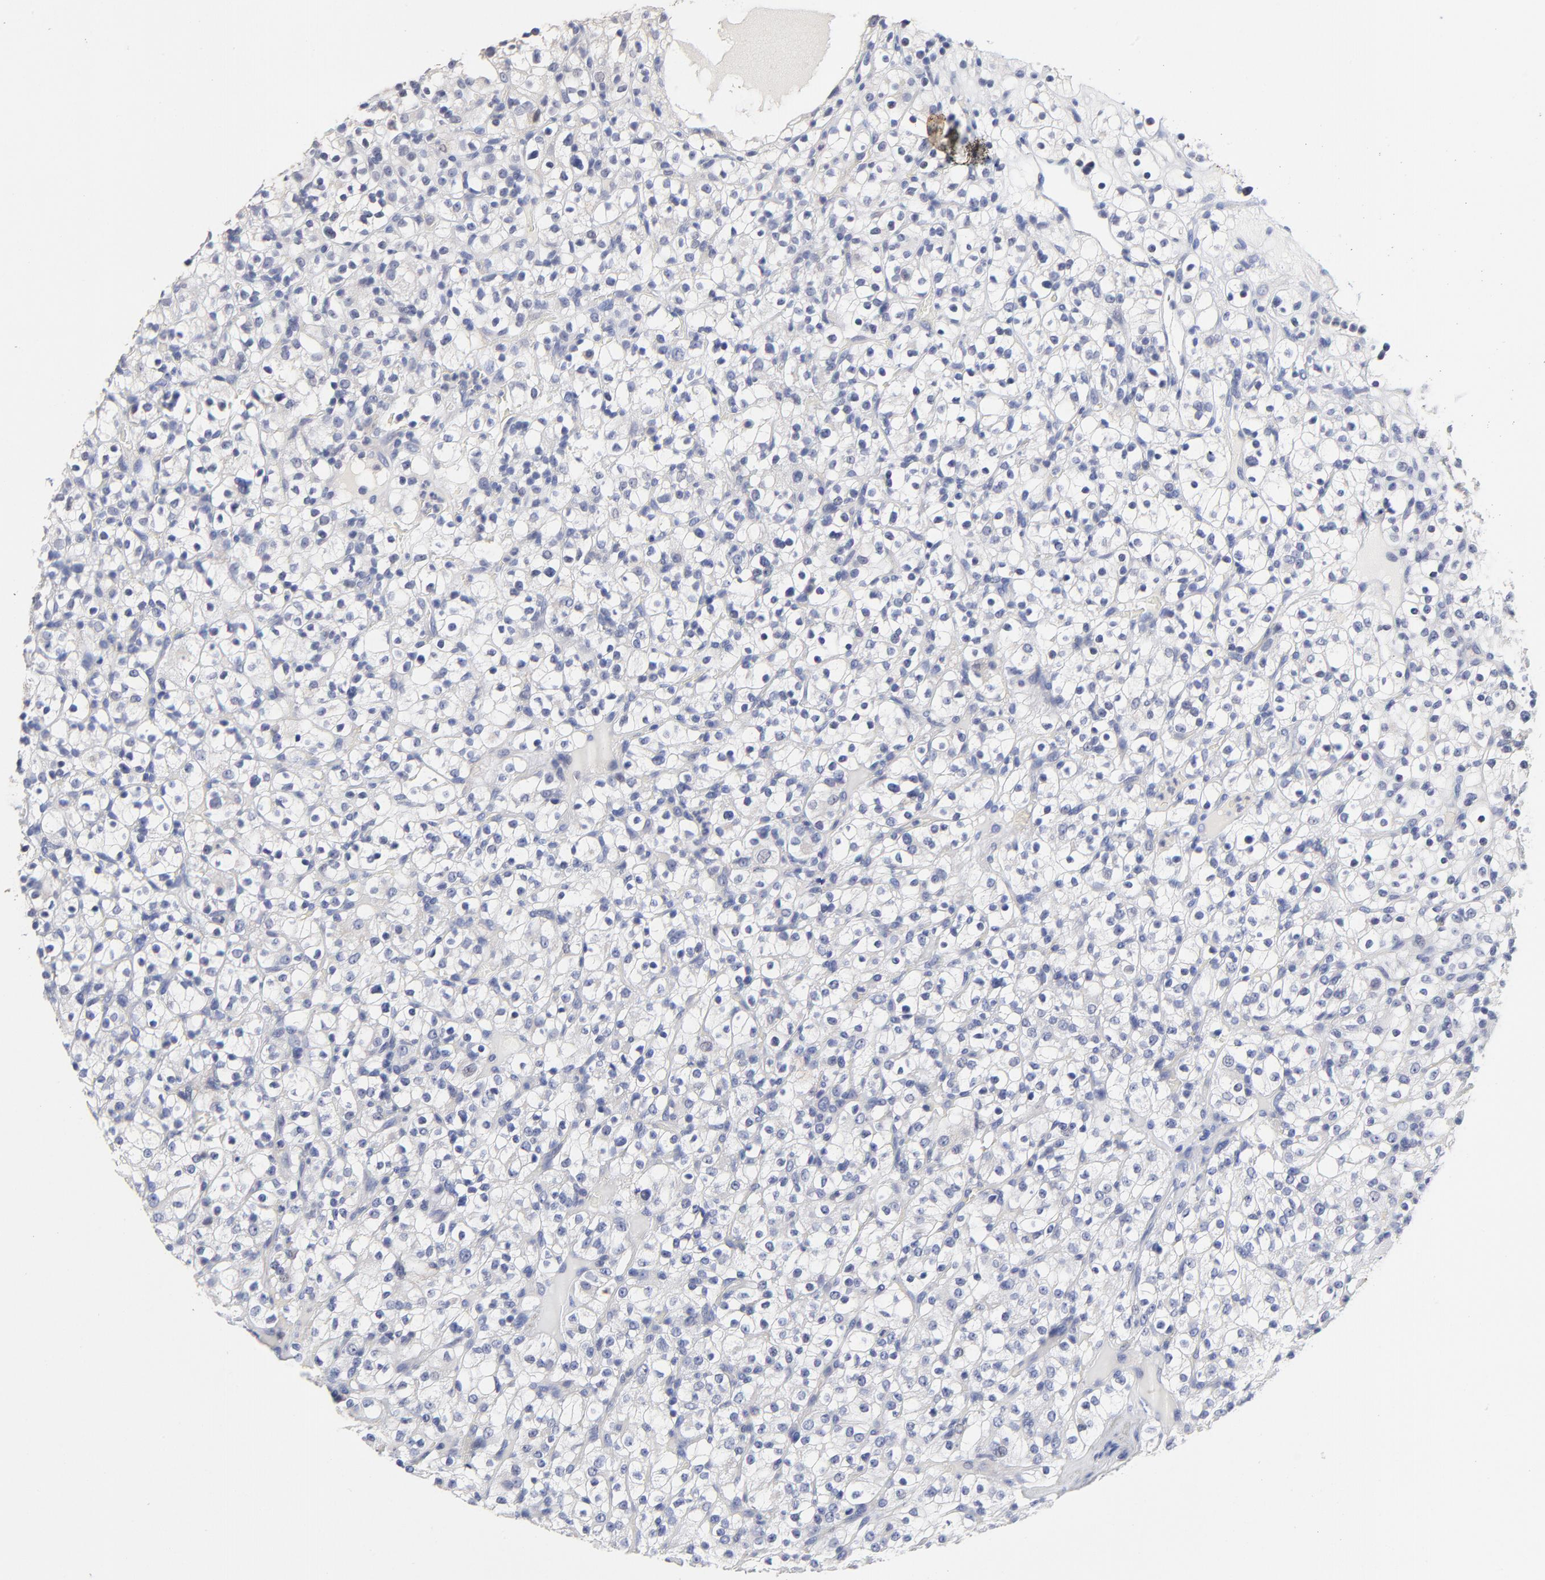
{"staining": {"intensity": "negative", "quantity": "none", "location": "none"}, "tissue": "renal cancer", "cell_type": "Tumor cells", "image_type": "cancer", "snomed": [{"axis": "morphology", "description": "Normal tissue, NOS"}, {"axis": "morphology", "description": "Adenocarcinoma, NOS"}, {"axis": "topography", "description": "Kidney"}], "caption": "An immunohistochemistry (IHC) micrograph of renal cancer is shown. There is no staining in tumor cells of renal cancer. The staining is performed using DAB (3,3'-diaminobenzidine) brown chromogen with nuclei counter-stained in using hematoxylin.", "gene": "CXADR", "patient": {"sex": "female", "age": 72}}